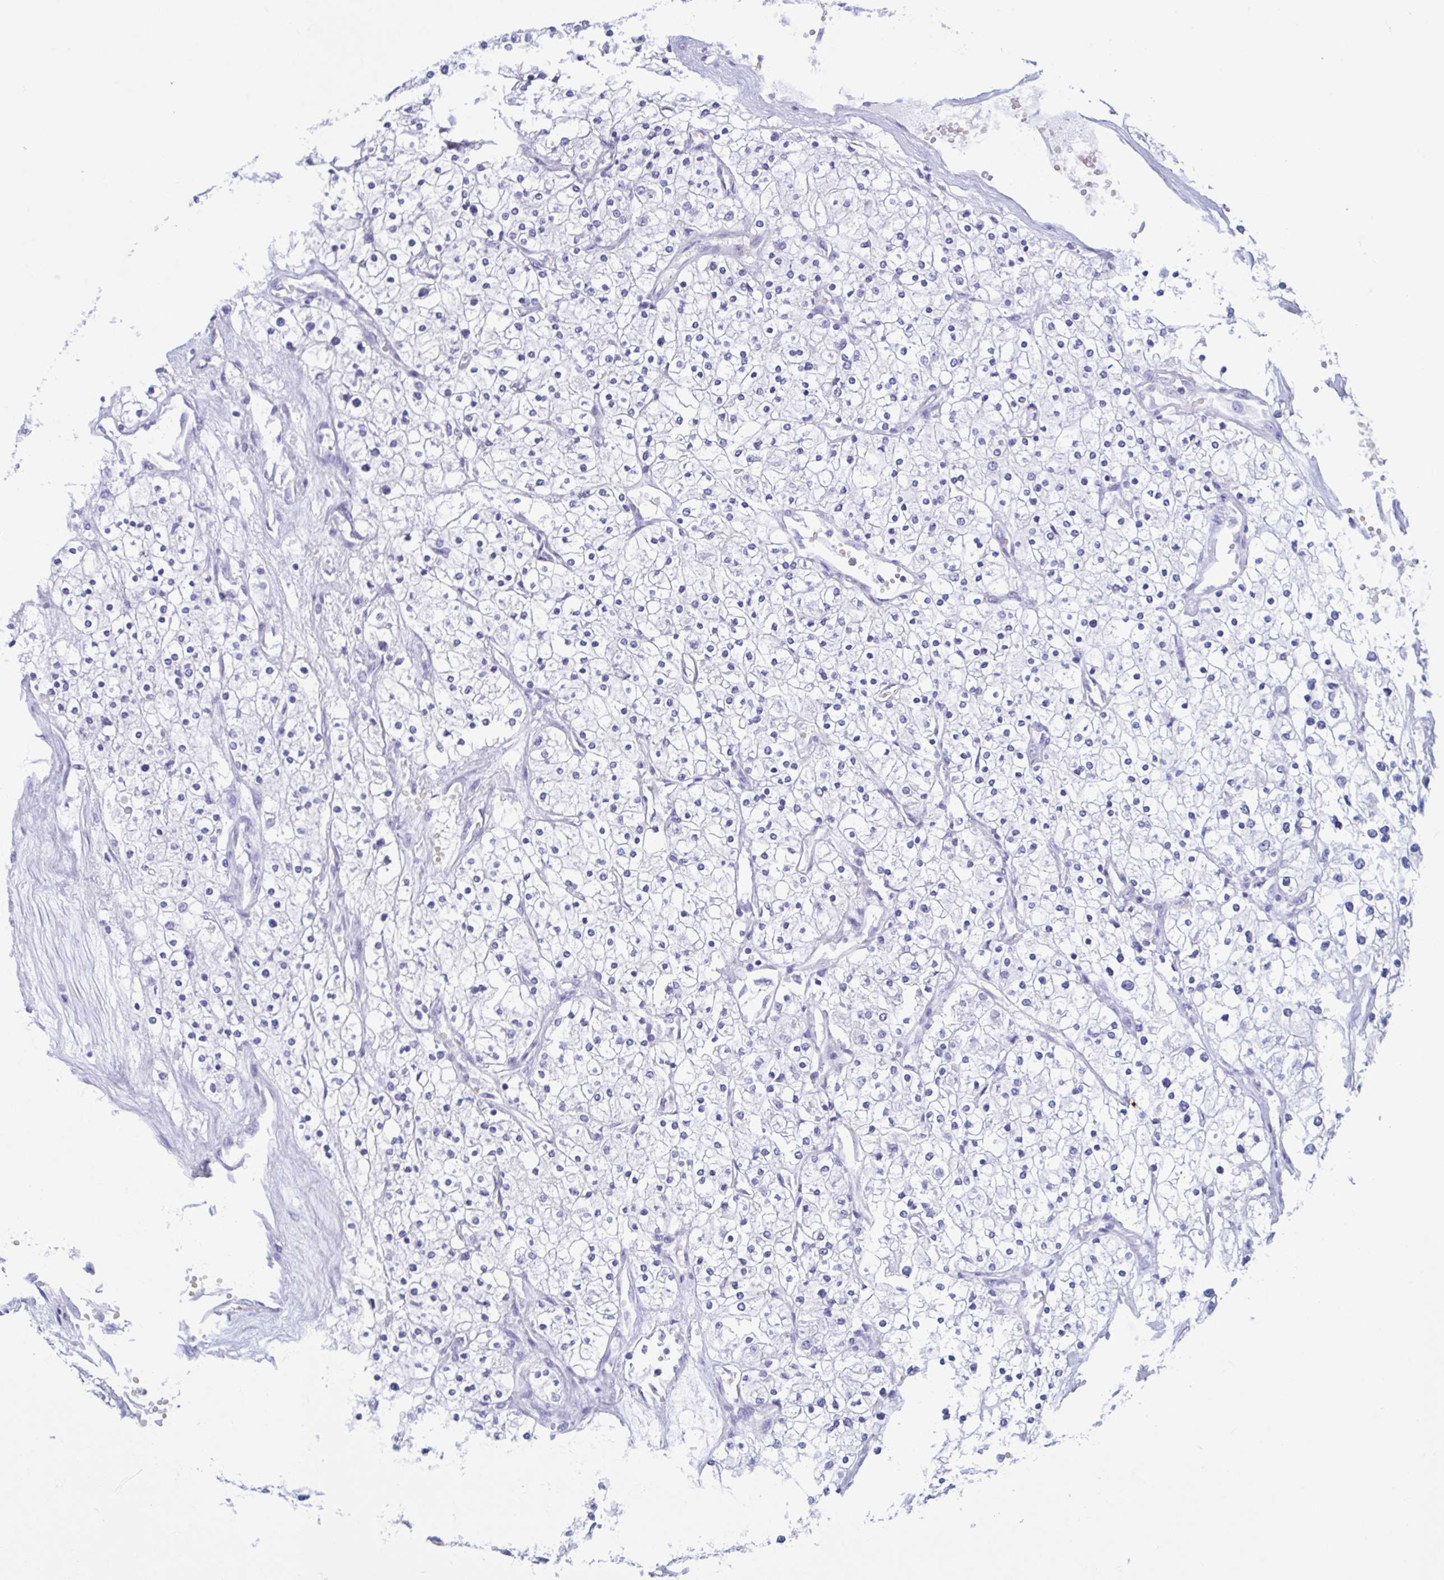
{"staining": {"intensity": "negative", "quantity": "none", "location": "none"}, "tissue": "renal cancer", "cell_type": "Tumor cells", "image_type": "cancer", "snomed": [{"axis": "morphology", "description": "Adenocarcinoma, NOS"}, {"axis": "topography", "description": "Kidney"}], "caption": "A photomicrograph of human renal cancer (adenocarcinoma) is negative for staining in tumor cells. Brightfield microscopy of IHC stained with DAB (3,3'-diaminobenzidine) (brown) and hematoxylin (blue), captured at high magnification.", "gene": "MORC4", "patient": {"sex": "male", "age": 80}}